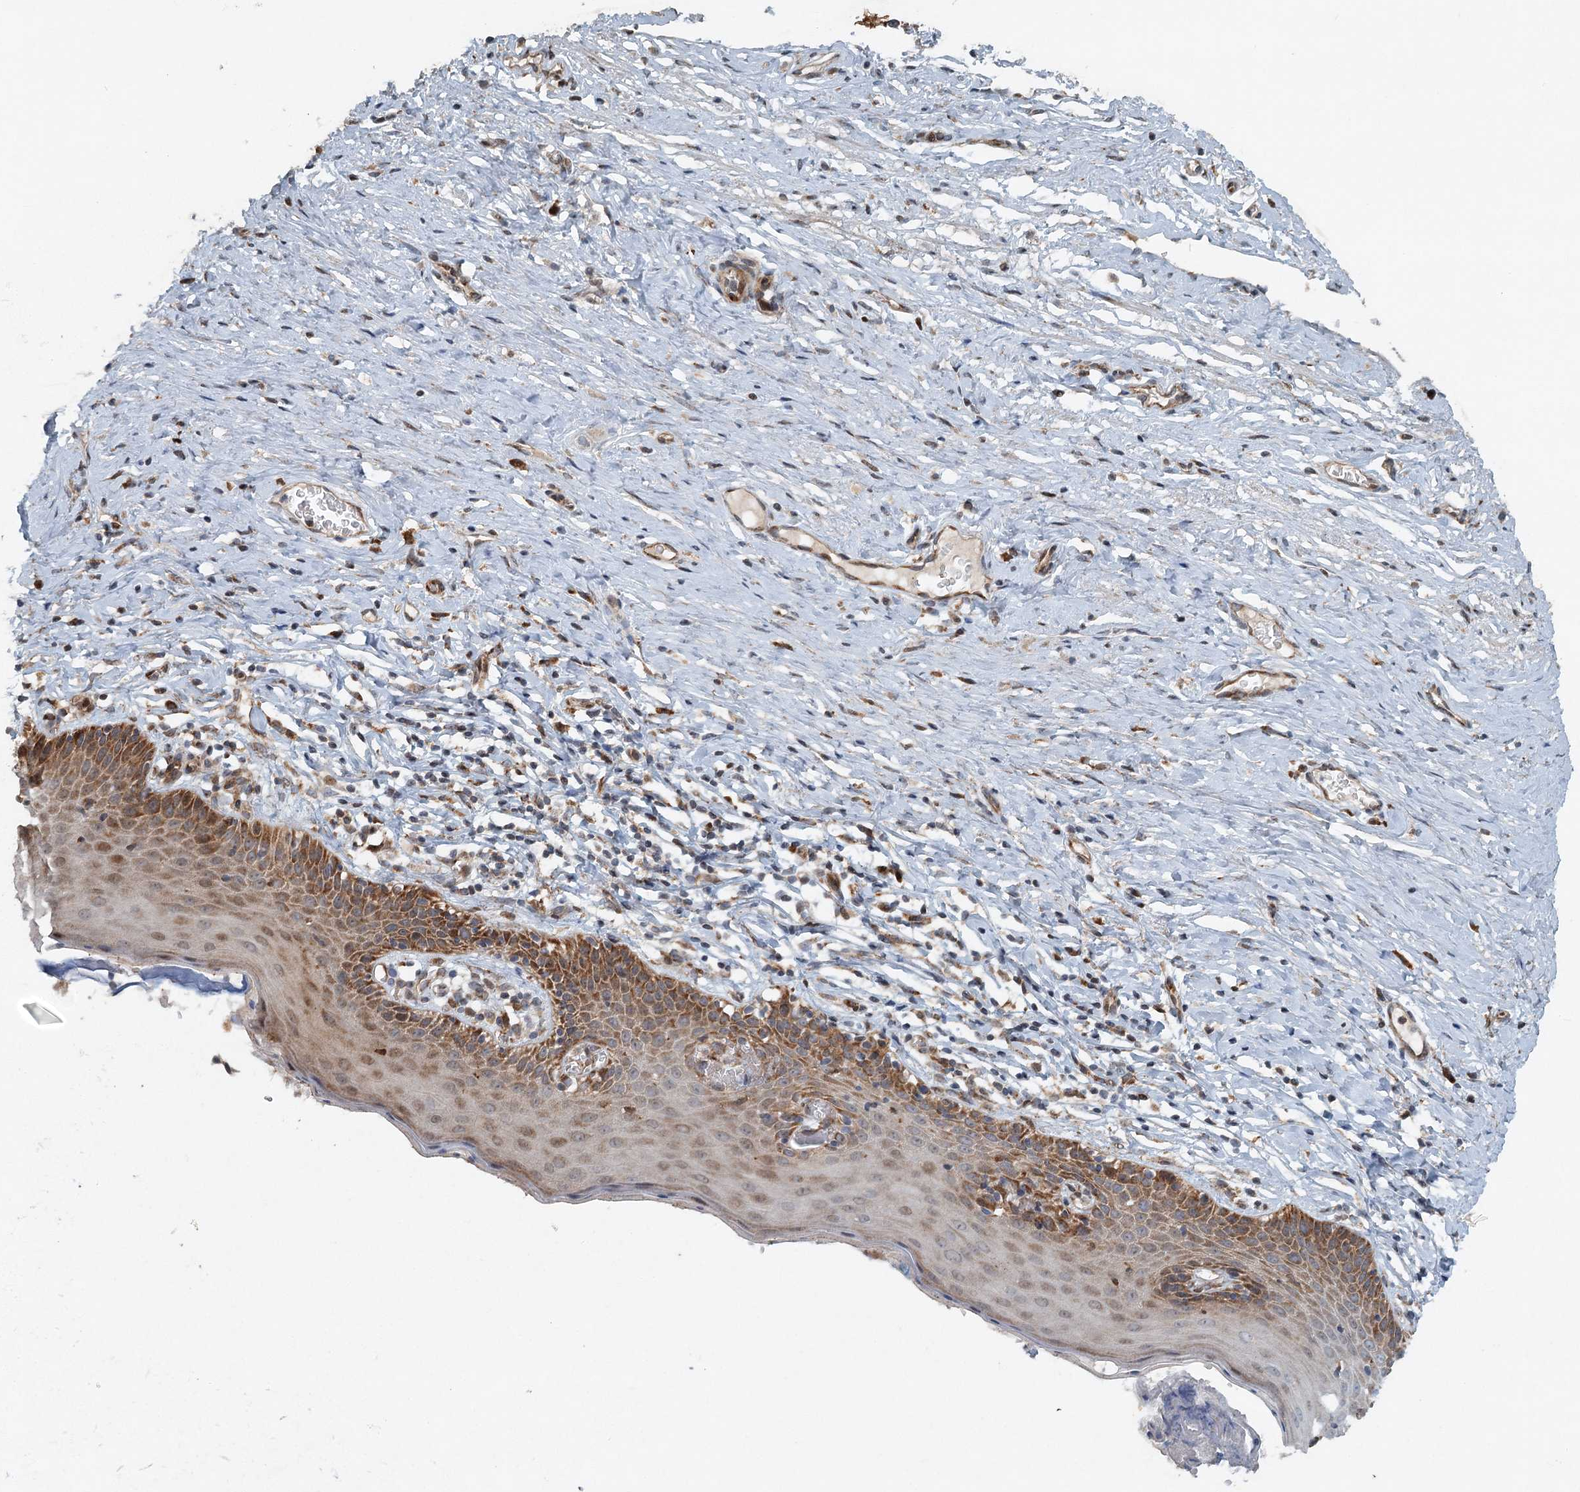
{"staining": {"intensity": "moderate", "quantity": ">75%", "location": "cytoplasmic/membranous"}, "tissue": "cervix", "cell_type": "Glandular cells", "image_type": "normal", "snomed": [{"axis": "morphology", "description": "Normal tissue, NOS"}, {"axis": "topography", "description": "Cervix"}], "caption": "Moderate cytoplasmic/membranous protein positivity is present in about >75% of glandular cells in cervix.", "gene": "SRPX2", "patient": {"sex": "female", "age": 42}}